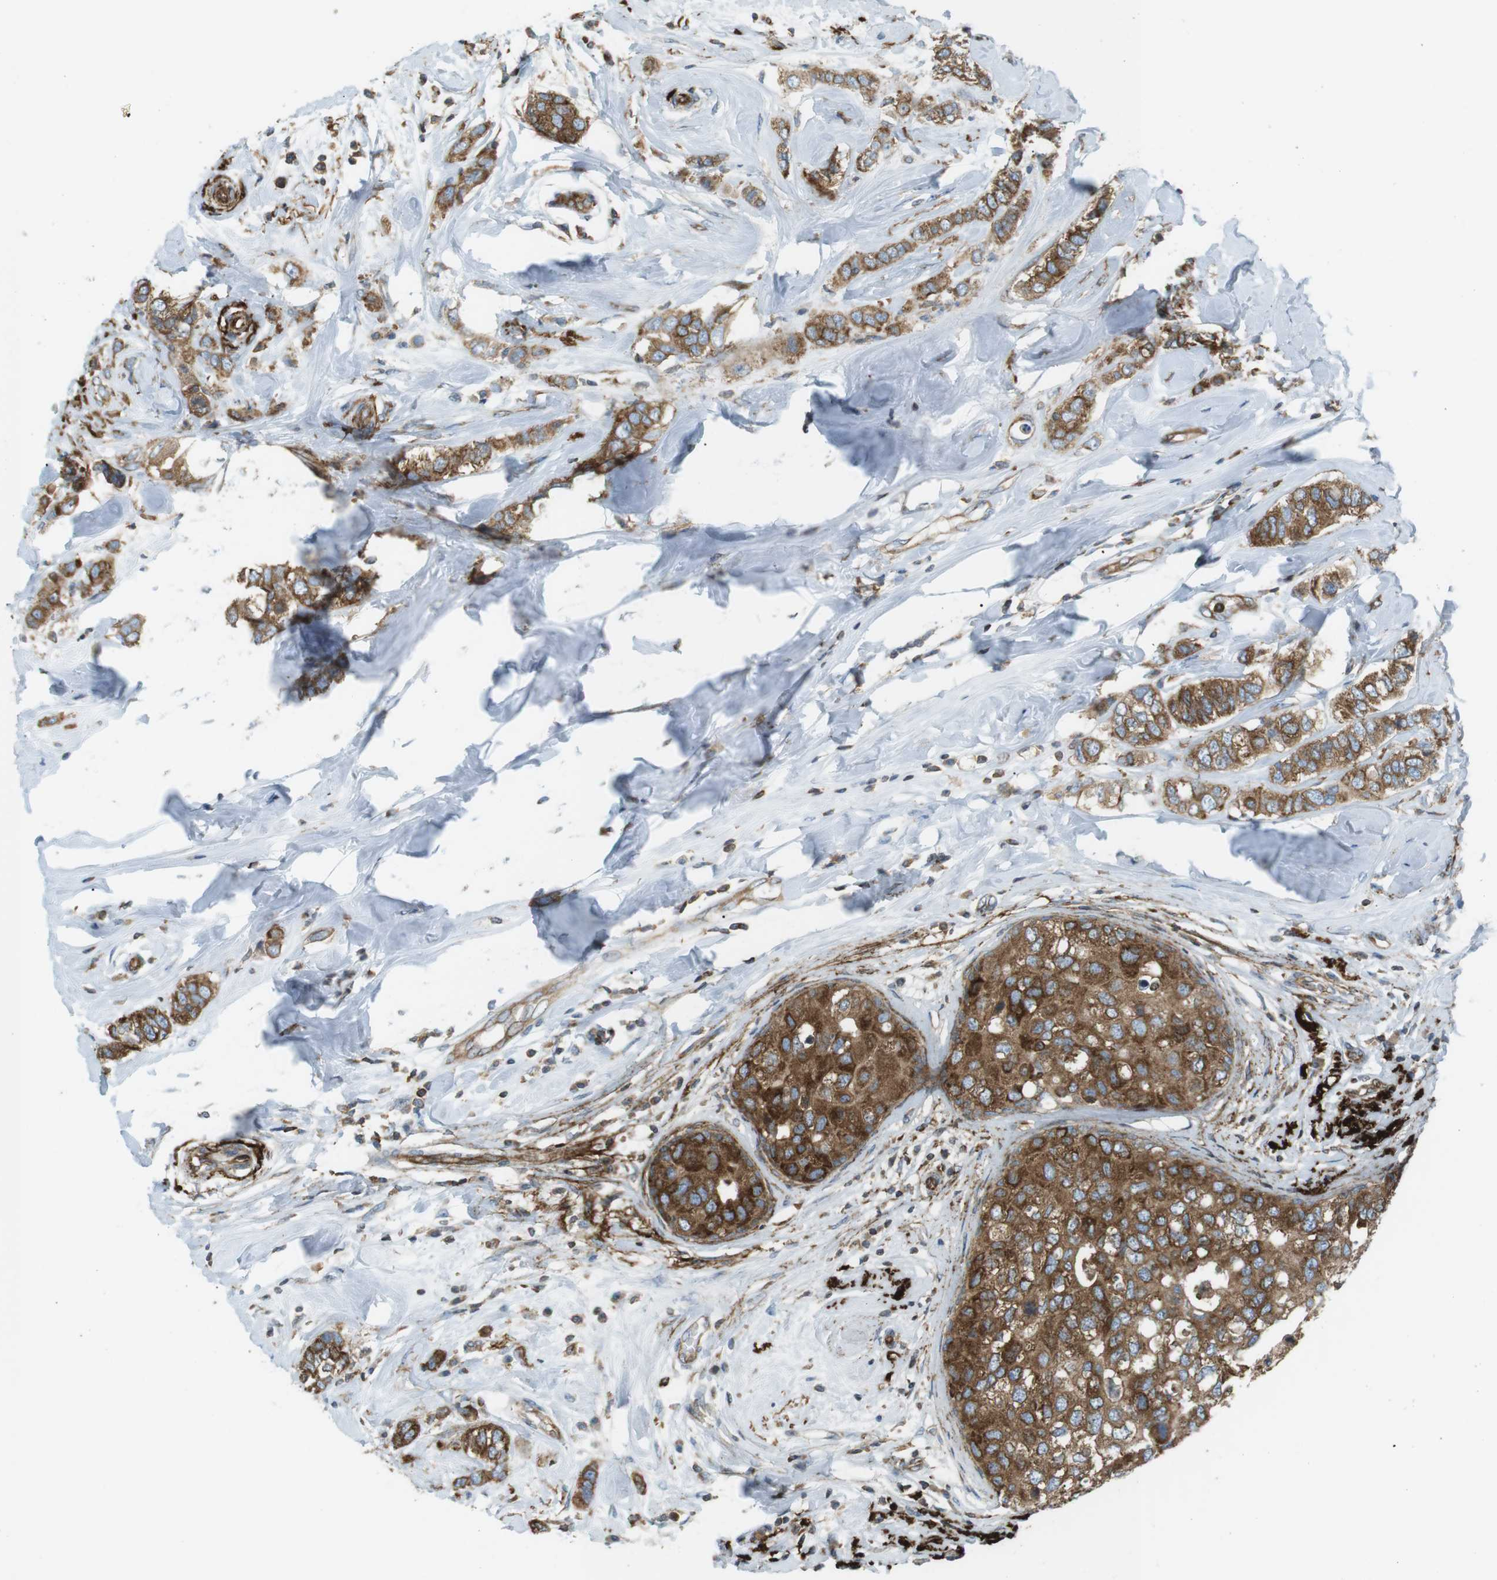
{"staining": {"intensity": "moderate", "quantity": ">75%", "location": "cytoplasmic/membranous"}, "tissue": "breast cancer", "cell_type": "Tumor cells", "image_type": "cancer", "snomed": [{"axis": "morphology", "description": "Duct carcinoma"}, {"axis": "topography", "description": "Breast"}], "caption": "Immunohistochemistry (IHC) histopathology image of neoplastic tissue: human breast cancer (invasive ductal carcinoma) stained using immunohistochemistry (IHC) reveals medium levels of moderate protein expression localized specifically in the cytoplasmic/membranous of tumor cells, appearing as a cytoplasmic/membranous brown color.", "gene": "FLII", "patient": {"sex": "female", "age": 50}}